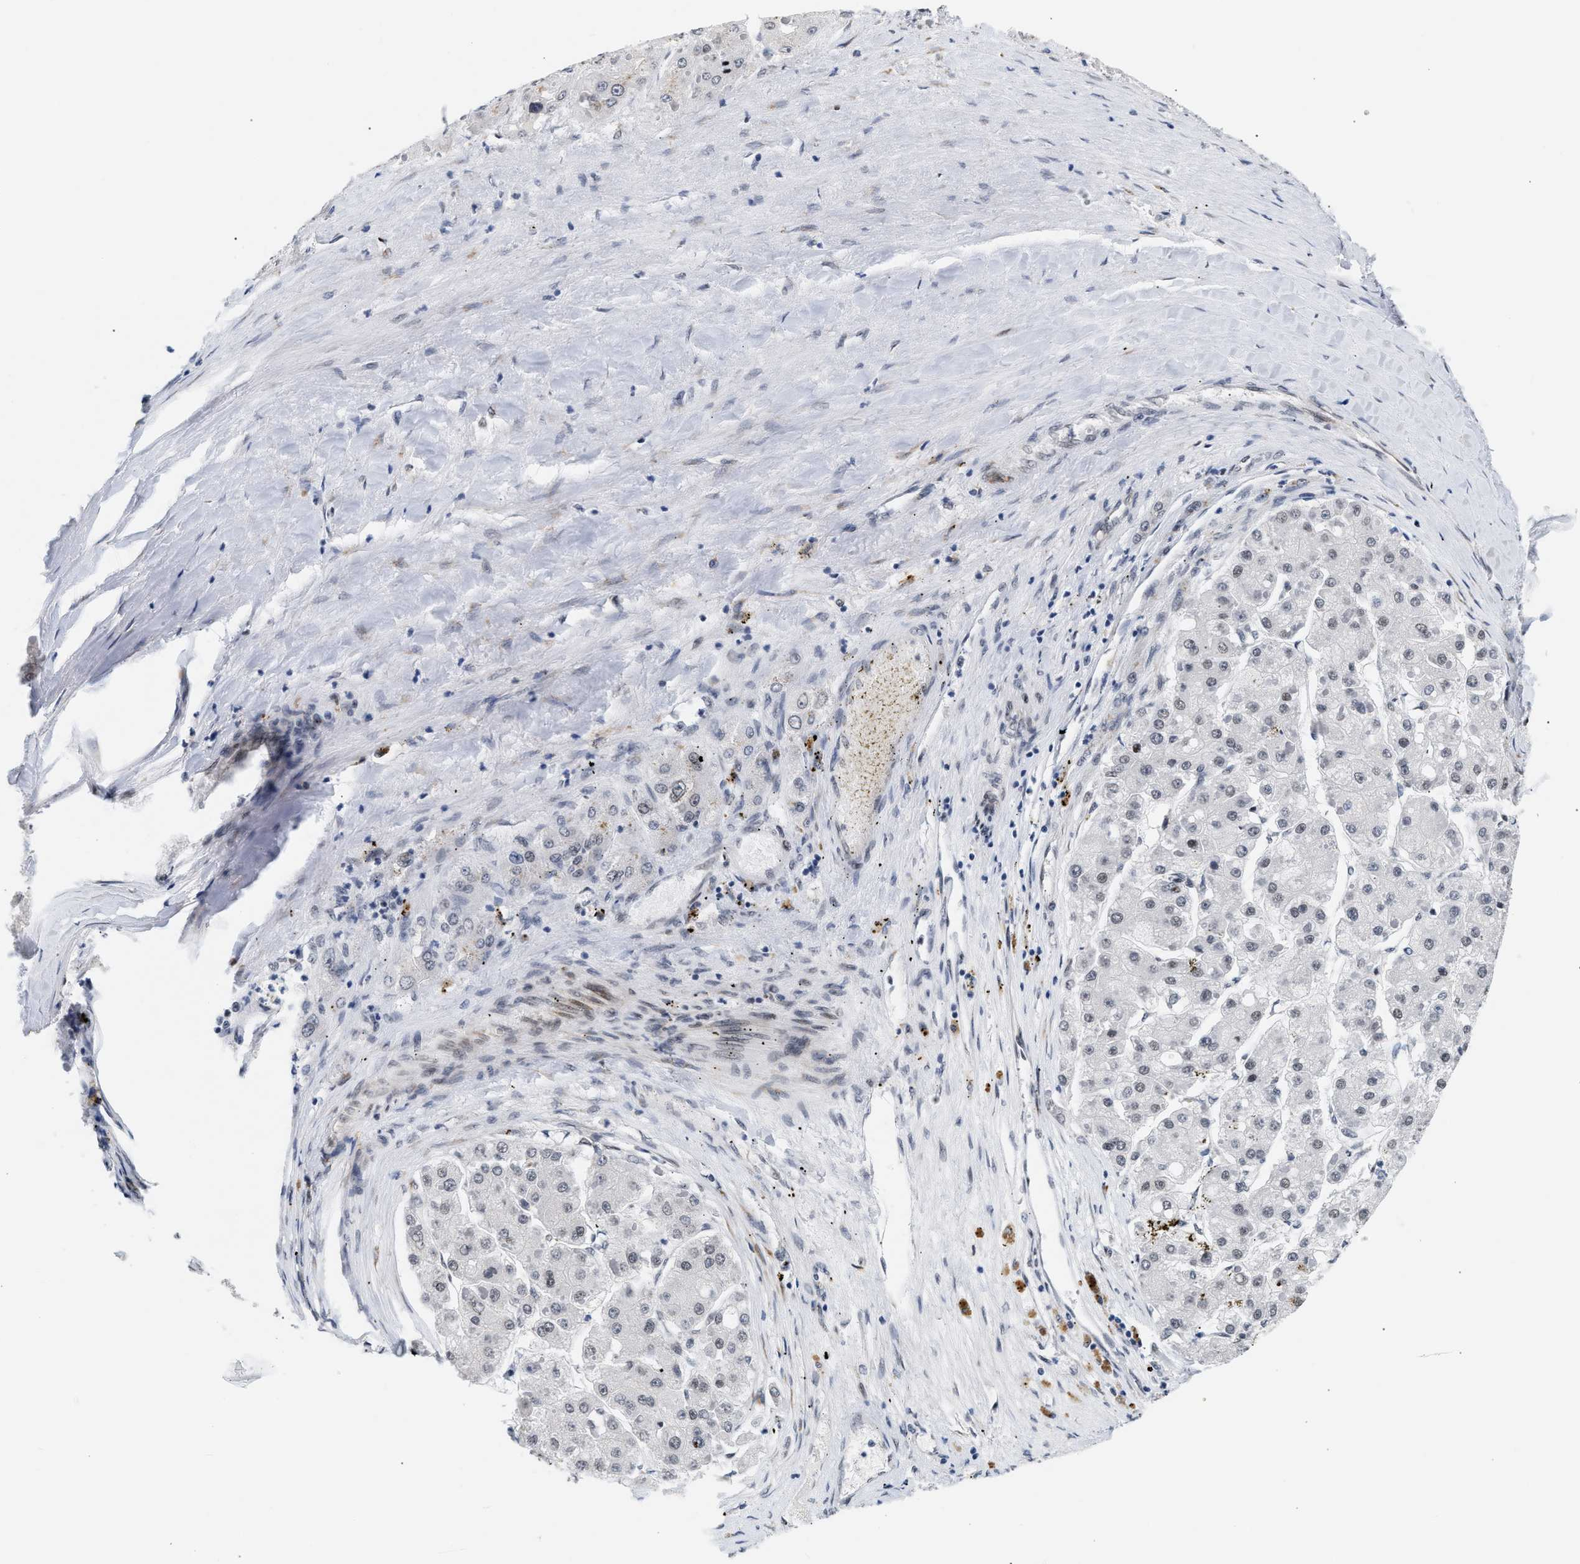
{"staining": {"intensity": "weak", "quantity": "<25%", "location": "nuclear"}, "tissue": "liver cancer", "cell_type": "Tumor cells", "image_type": "cancer", "snomed": [{"axis": "morphology", "description": "Carcinoma, Hepatocellular, NOS"}, {"axis": "topography", "description": "Liver"}], "caption": "Immunohistochemistry micrograph of liver hepatocellular carcinoma stained for a protein (brown), which displays no expression in tumor cells.", "gene": "THOC1", "patient": {"sex": "female", "age": 73}}